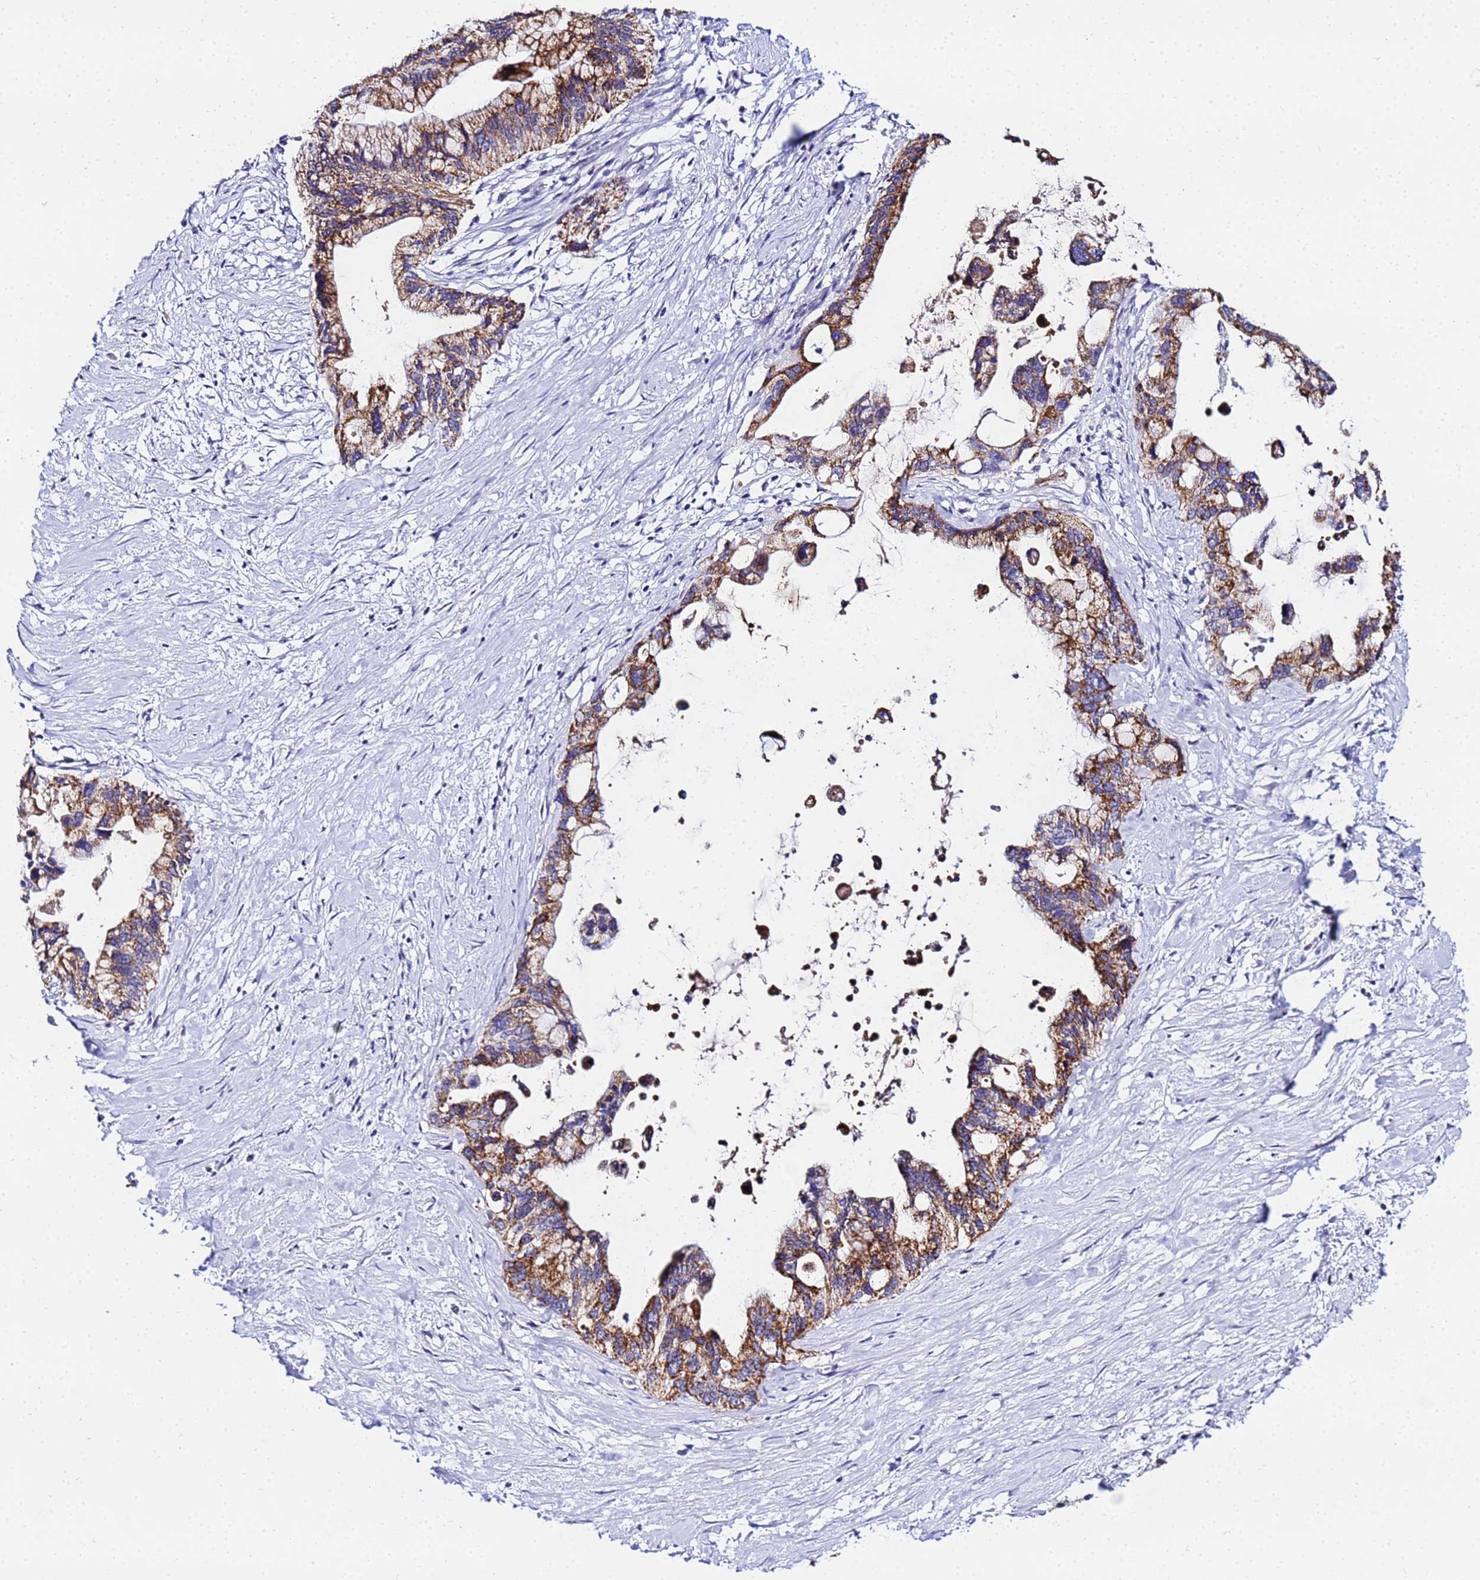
{"staining": {"intensity": "moderate", "quantity": ">75%", "location": "cytoplasmic/membranous"}, "tissue": "pancreatic cancer", "cell_type": "Tumor cells", "image_type": "cancer", "snomed": [{"axis": "morphology", "description": "Adenocarcinoma, NOS"}, {"axis": "topography", "description": "Pancreas"}], "caption": "An image of human pancreatic cancer stained for a protein shows moderate cytoplasmic/membranous brown staining in tumor cells.", "gene": "CKMT1A", "patient": {"sex": "female", "age": 83}}